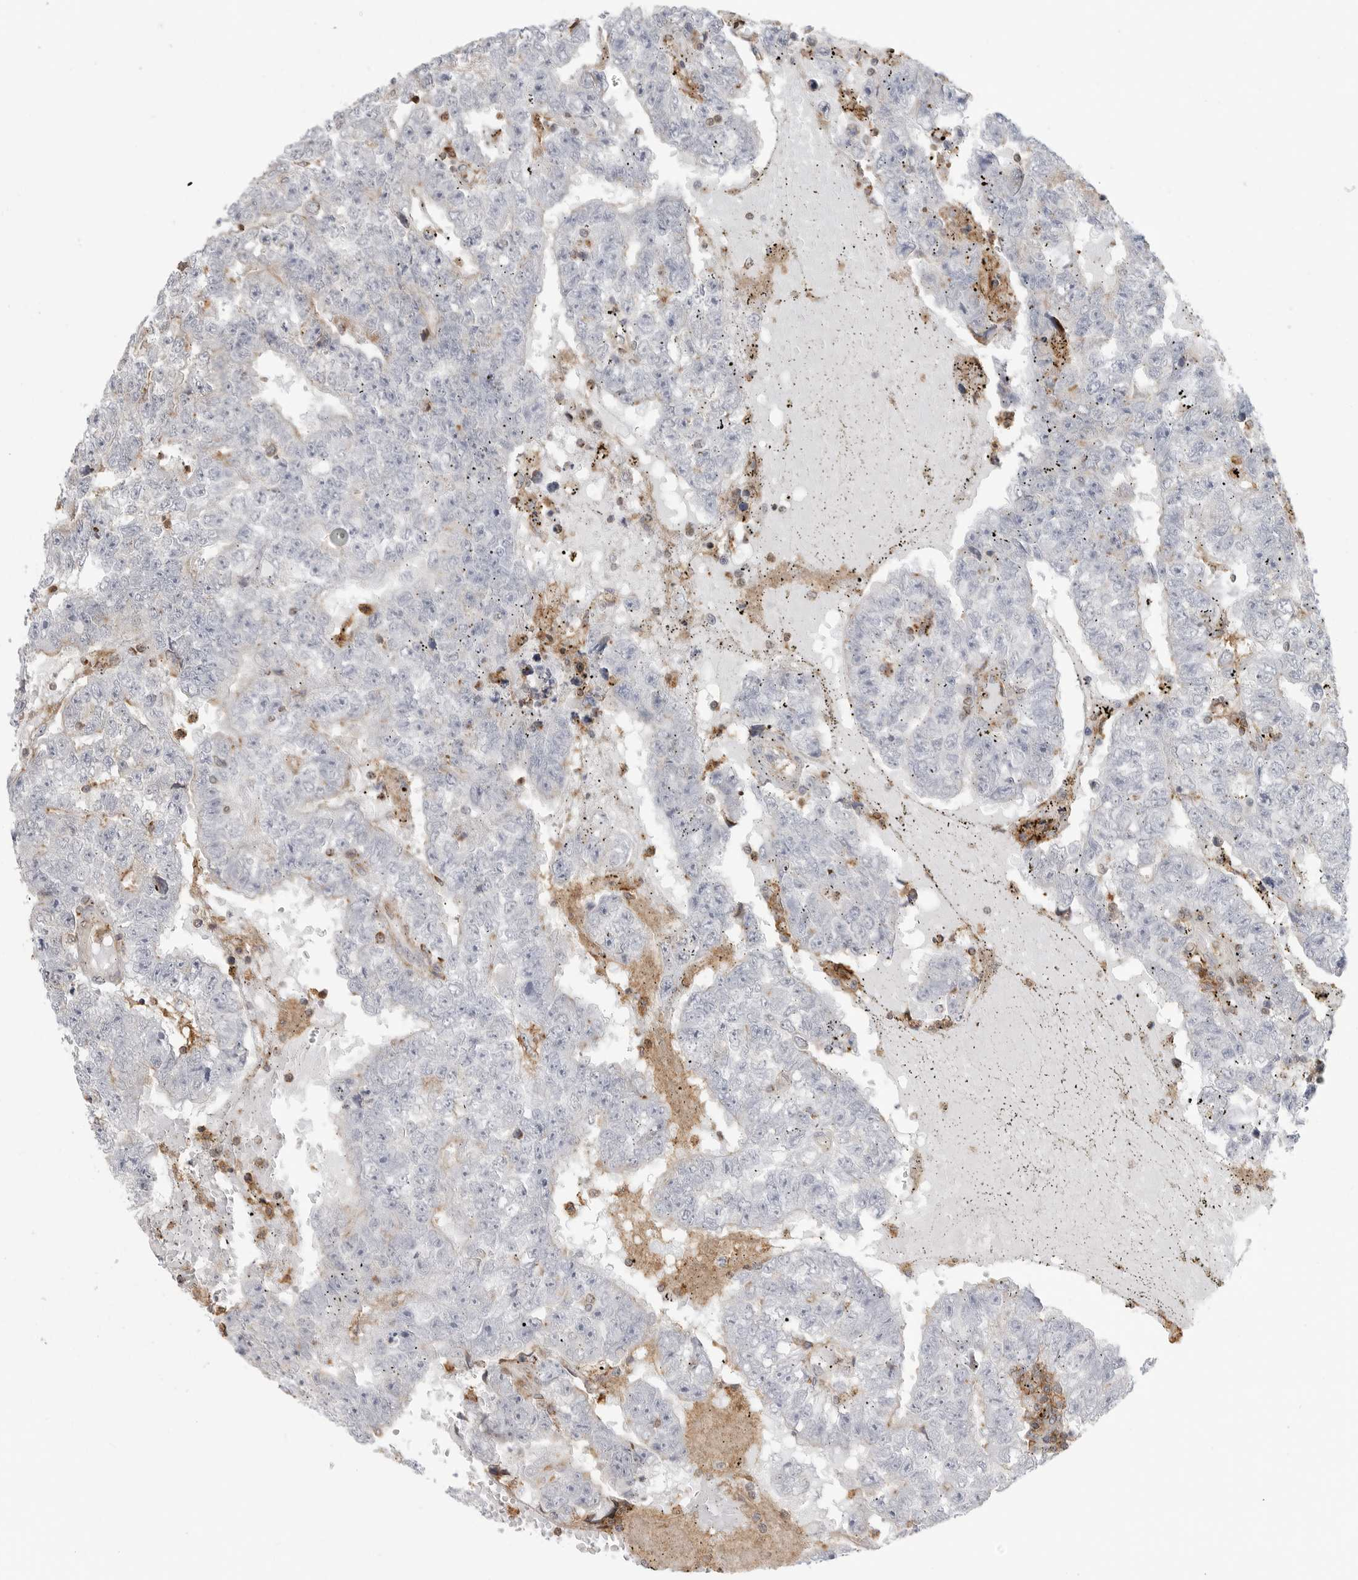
{"staining": {"intensity": "negative", "quantity": "none", "location": "none"}, "tissue": "testis cancer", "cell_type": "Tumor cells", "image_type": "cancer", "snomed": [{"axis": "morphology", "description": "Carcinoma, Embryonal, NOS"}, {"axis": "topography", "description": "Testis"}], "caption": "The IHC micrograph has no significant staining in tumor cells of embryonal carcinoma (testis) tissue.", "gene": "ANXA11", "patient": {"sex": "male", "age": 25}}